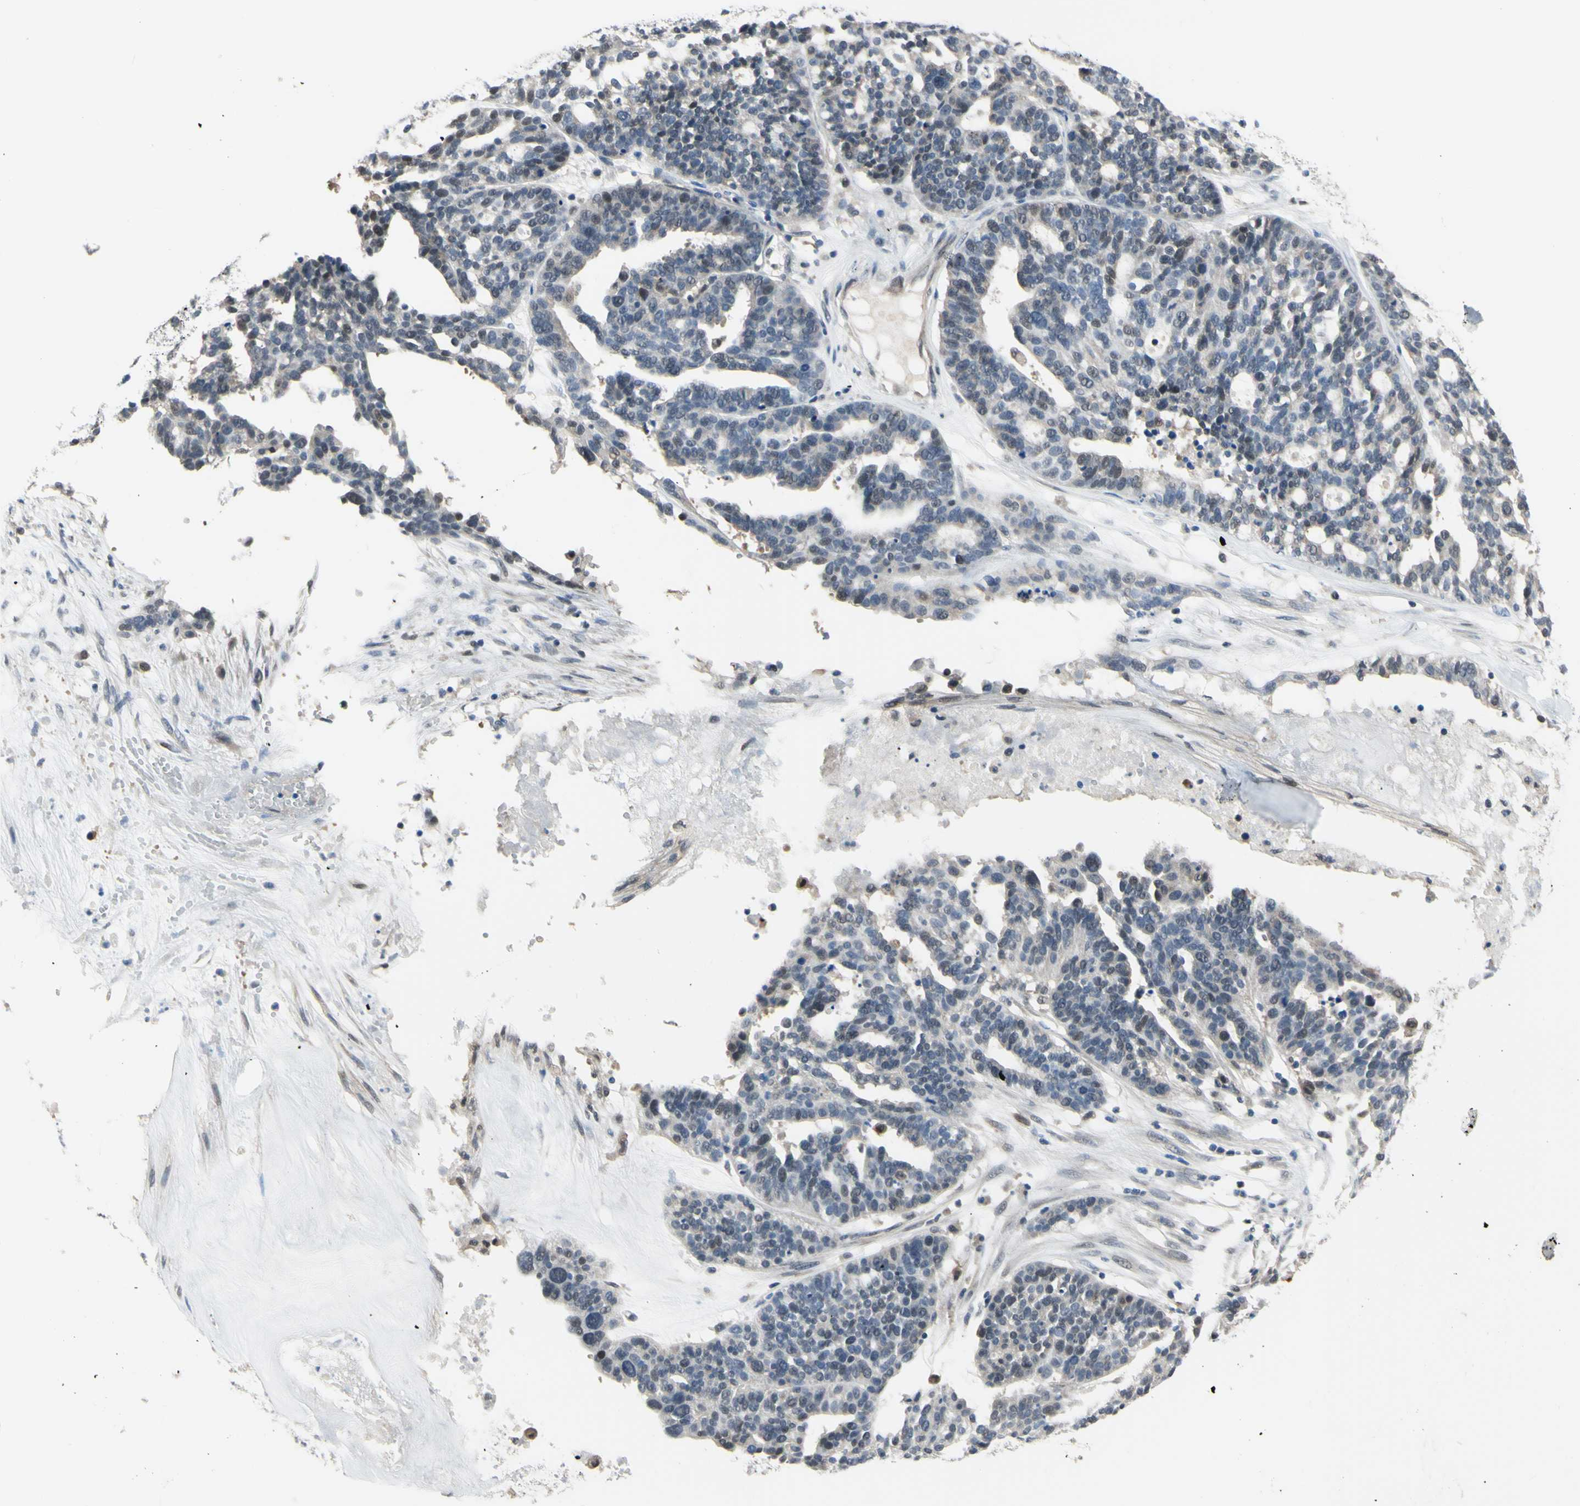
{"staining": {"intensity": "weak", "quantity": "25%-75%", "location": "nuclear"}, "tissue": "ovarian cancer", "cell_type": "Tumor cells", "image_type": "cancer", "snomed": [{"axis": "morphology", "description": "Cystadenocarcinoma, serous, NOS"}, {"axis": "topography", "description": "Ovary"}], "caption": "High-power microscopy captured an immunohistochemistry (IHC) micrograph of ovarian cancer (serous cystadenocarcinoma), revealing weak nuclear expression in about 25%-75% of tumor cells. (DAB (3,3'-diaminobenzidine) IHC, brown staining for protein, blue staining for nuclei).", "gene": "HSPA4", "patient": {"sex": "female", "age": 59}}